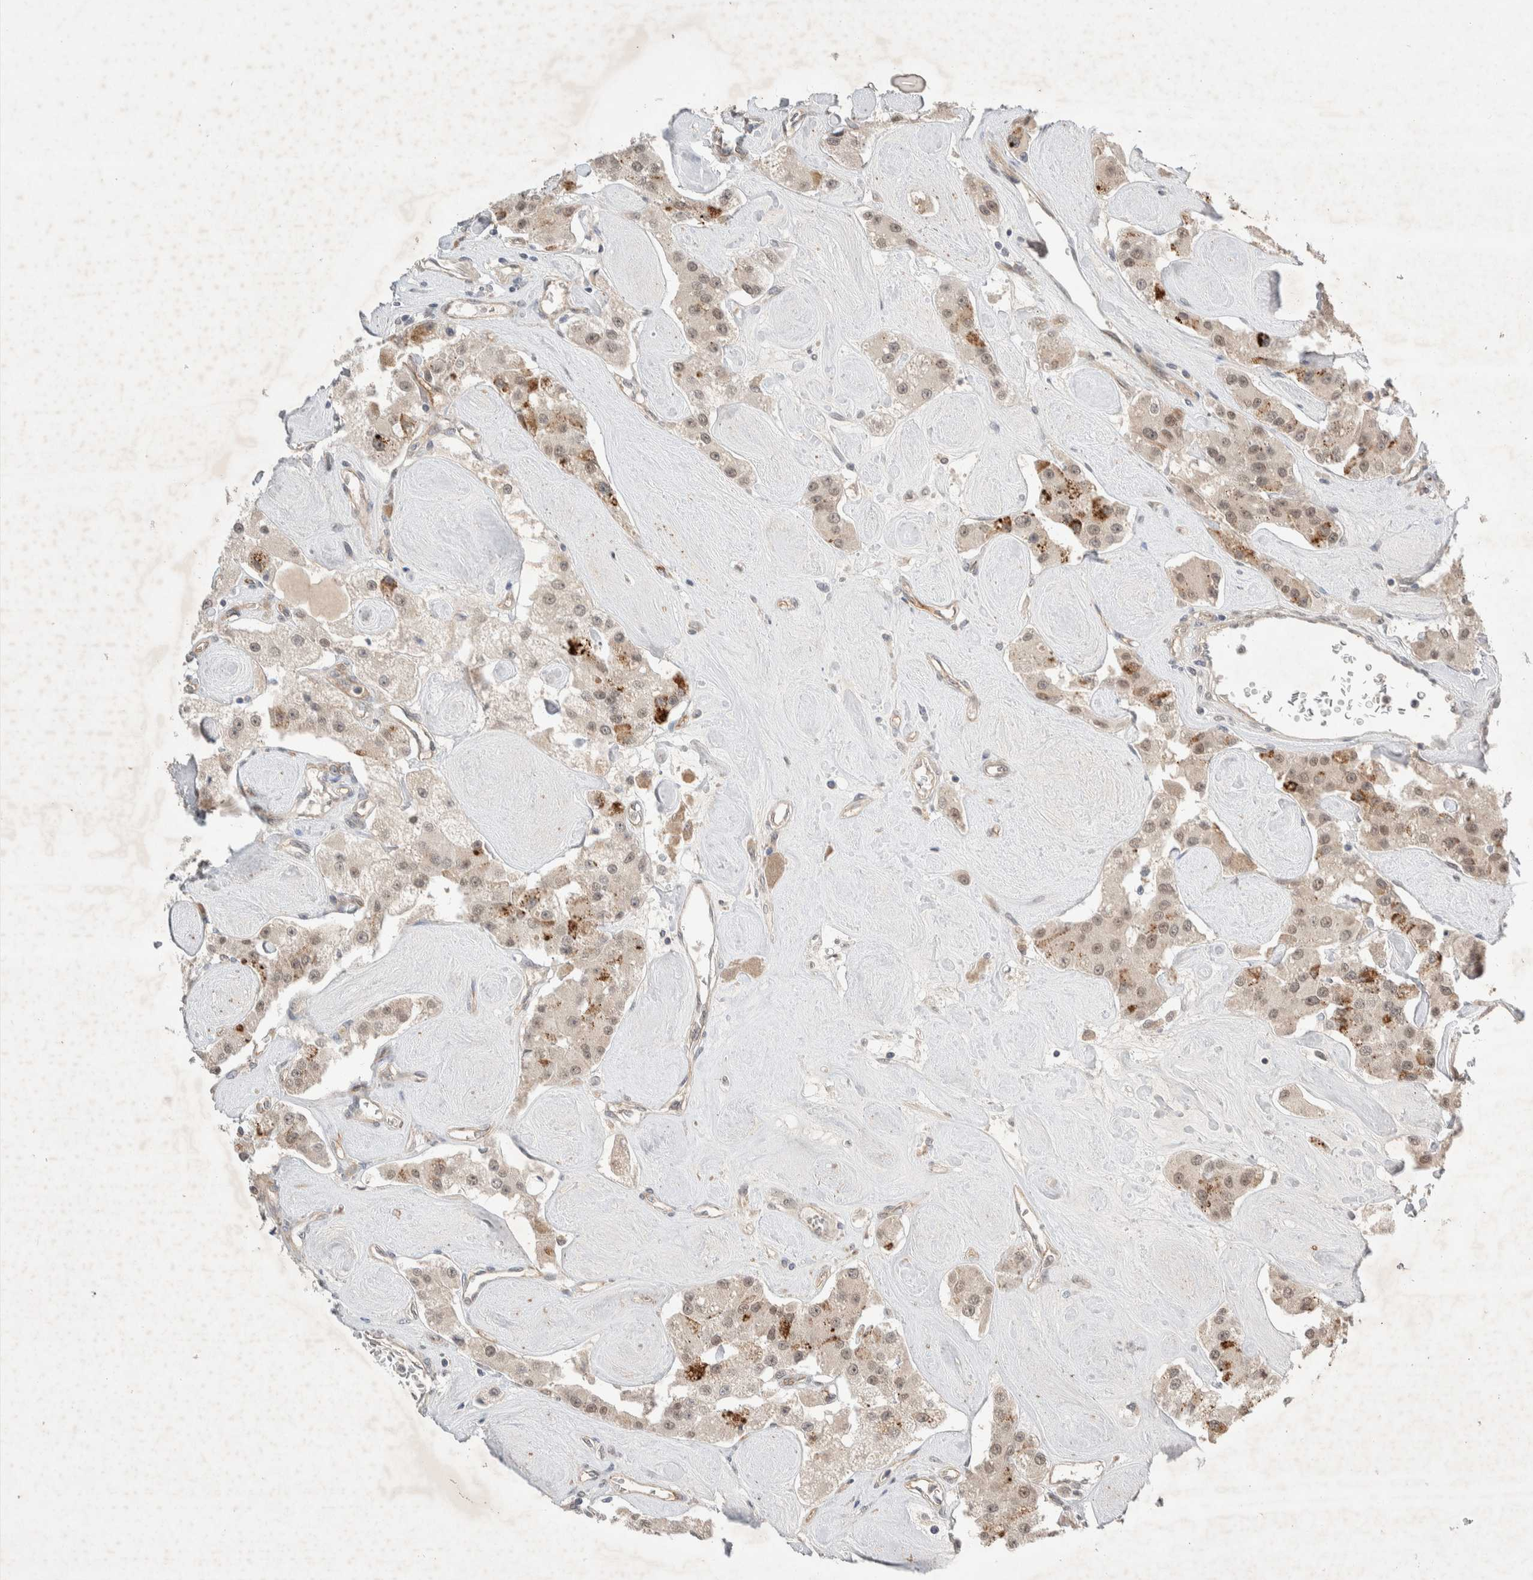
{"staining": {"intensity": "weak", "quantity": ">75%", "location": "nuclear"}, "tissue": "carcinoid", "cell_type": "Tumor cells", "image_type": "cancer", "snomed": [{"axis": "morphology", "description": "Carcinoid, malignant, NOS"}, {"axis": "topography", "description": "Pancreas"}], "caption": "A low amount of weak nuclear positivity is identified in about >75% of tumor cells in carcinoid (malignant) tissue. (Stains: DAB (3,3'-diaminobenzidine) in brown, nuclei in blue, Microscopy: brightfield microscopy at high magnification).", "gene": "ZNF704", "patient": {"sex": "male", "age": 41}}